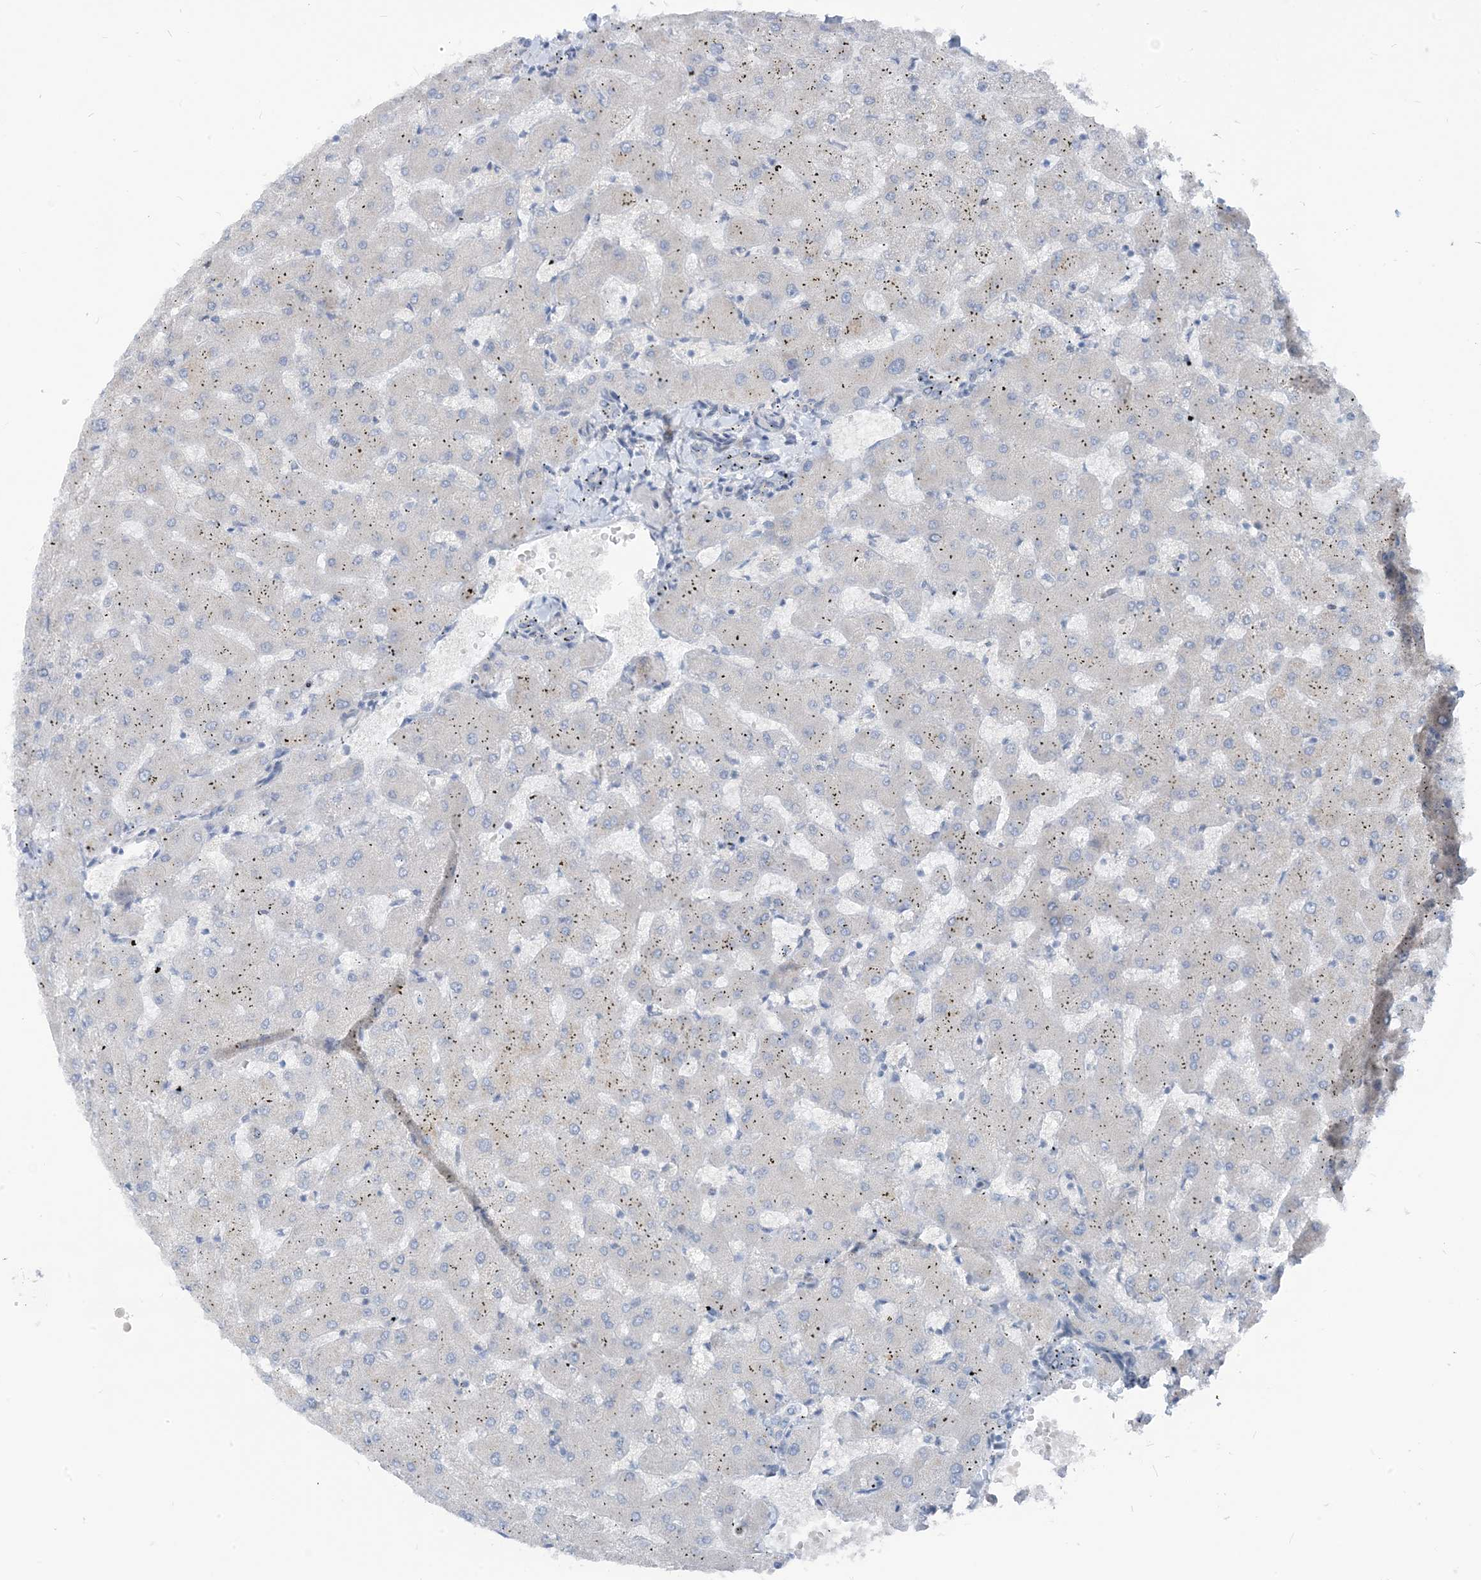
{"staining": {"intensity": "negative", "quantity": "none", "location": "none"}, "tissue": "liver", "cell_type": "Cholangiocytes", "image_type": "normal", "snomed": [{"axis": "morphology", "description": "Normal tissue, NOS"}, {"axis": "topography", "description": "Liver"}], "caption": "Immunohistochemical staining of normal liver exhibits no significant staining in cholangiocytes.", "gene": "PLEKHA3", "patient": {"sex": "female", "age": 63}}